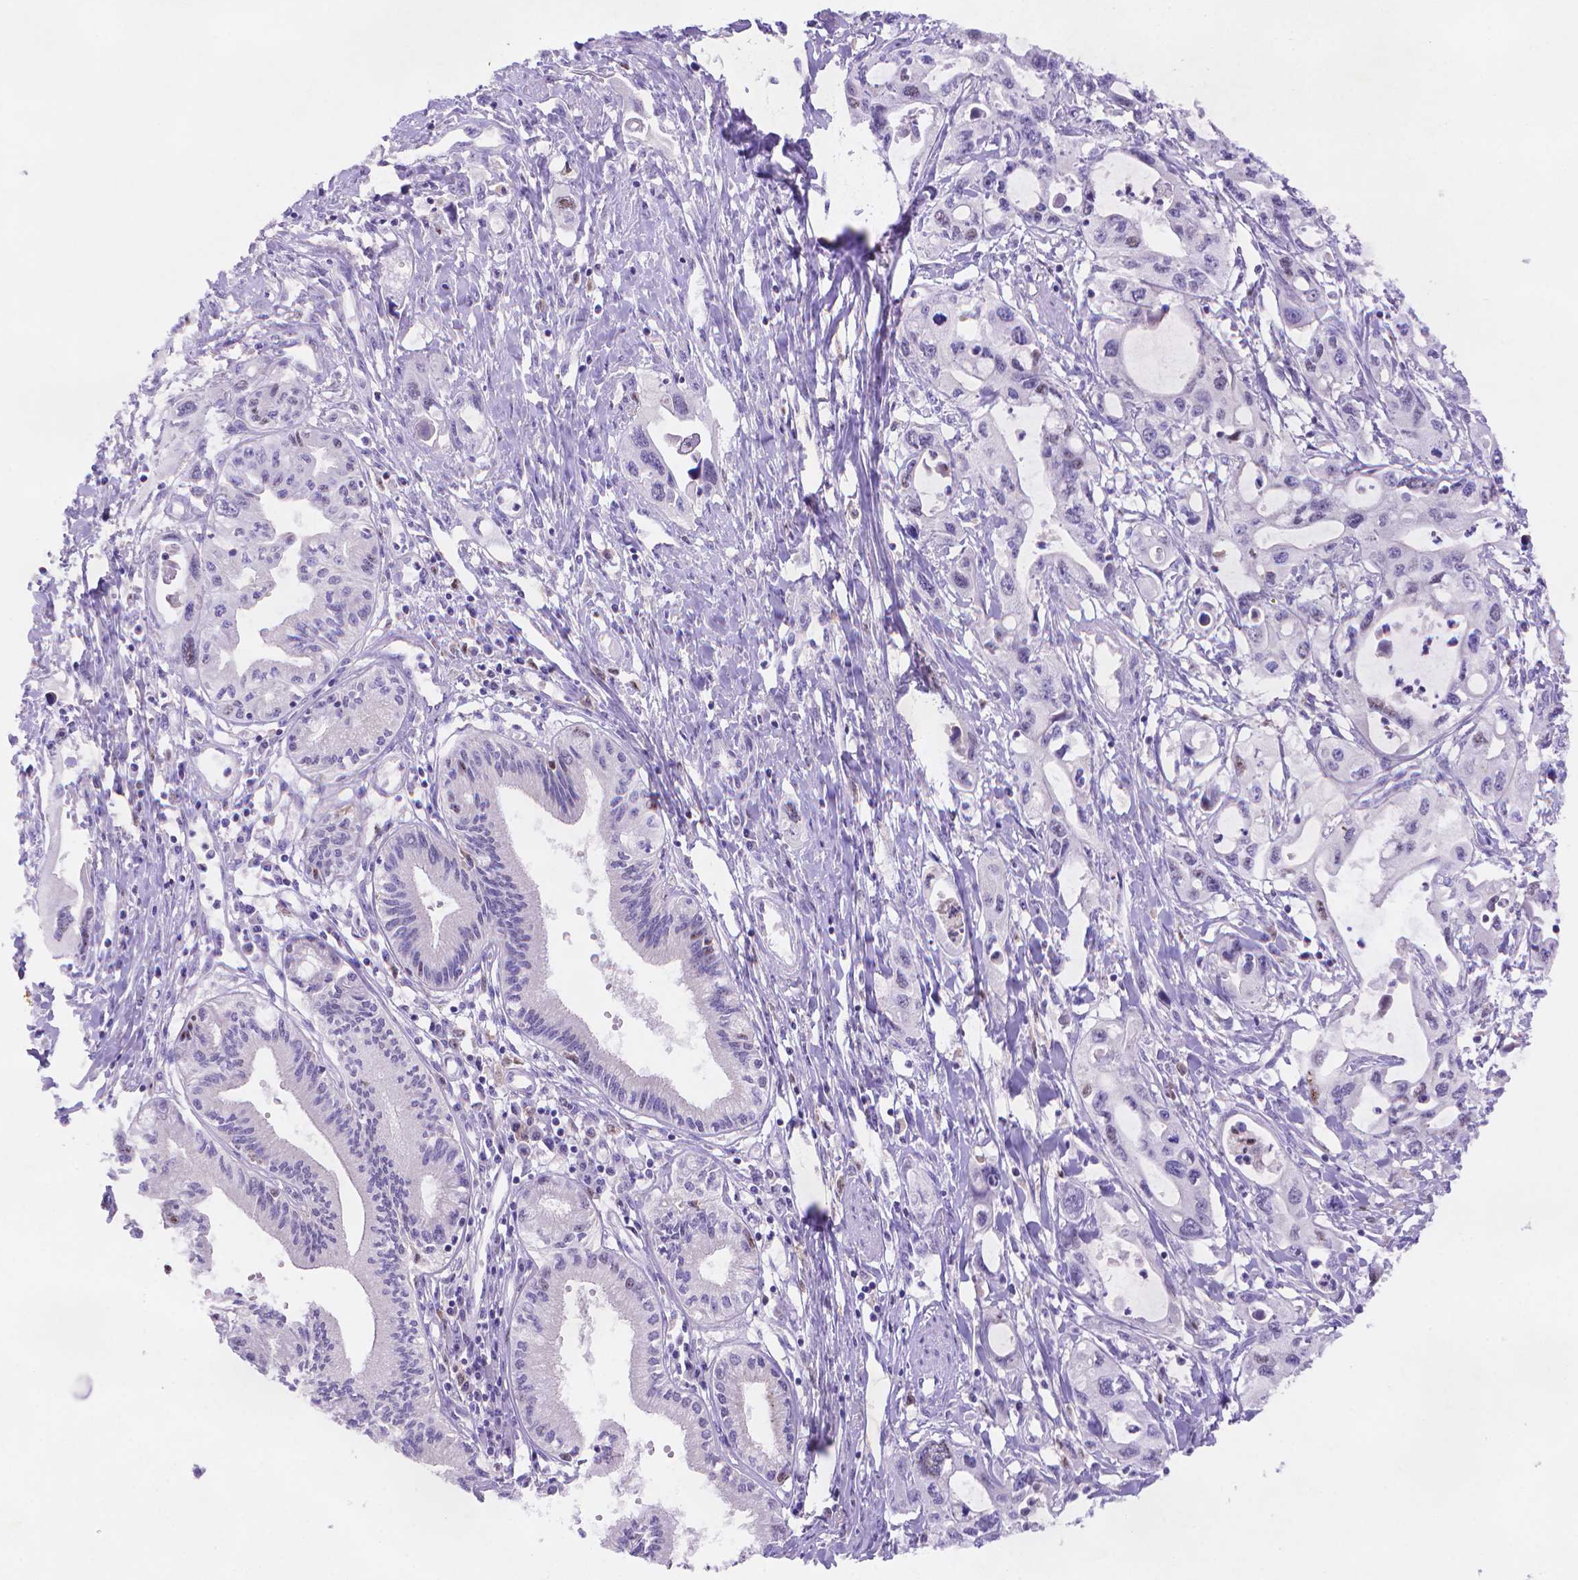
{"staining": {"intensity": "negative", "quantity": "none", "location": "none"}, "tissue": "pancreatic cancer", "cell_type": "Tumor cells", "image_type": "cancer", "snomed": [{"axis": "morphology", "description": "Adenocarcinoma, NOS"}, {"axis": "topography", "description": "Pancreas"}], "caption": "IHC micrograph of neoplastic tissue: pancreatic cancer (adenocarcinoma) stained with DAB (3,3'-diaminobenzidine) shows no significant protein positivity in tumor cells.", "gene": "FGD2", "patient": {"sex": "male", "age": 60}}